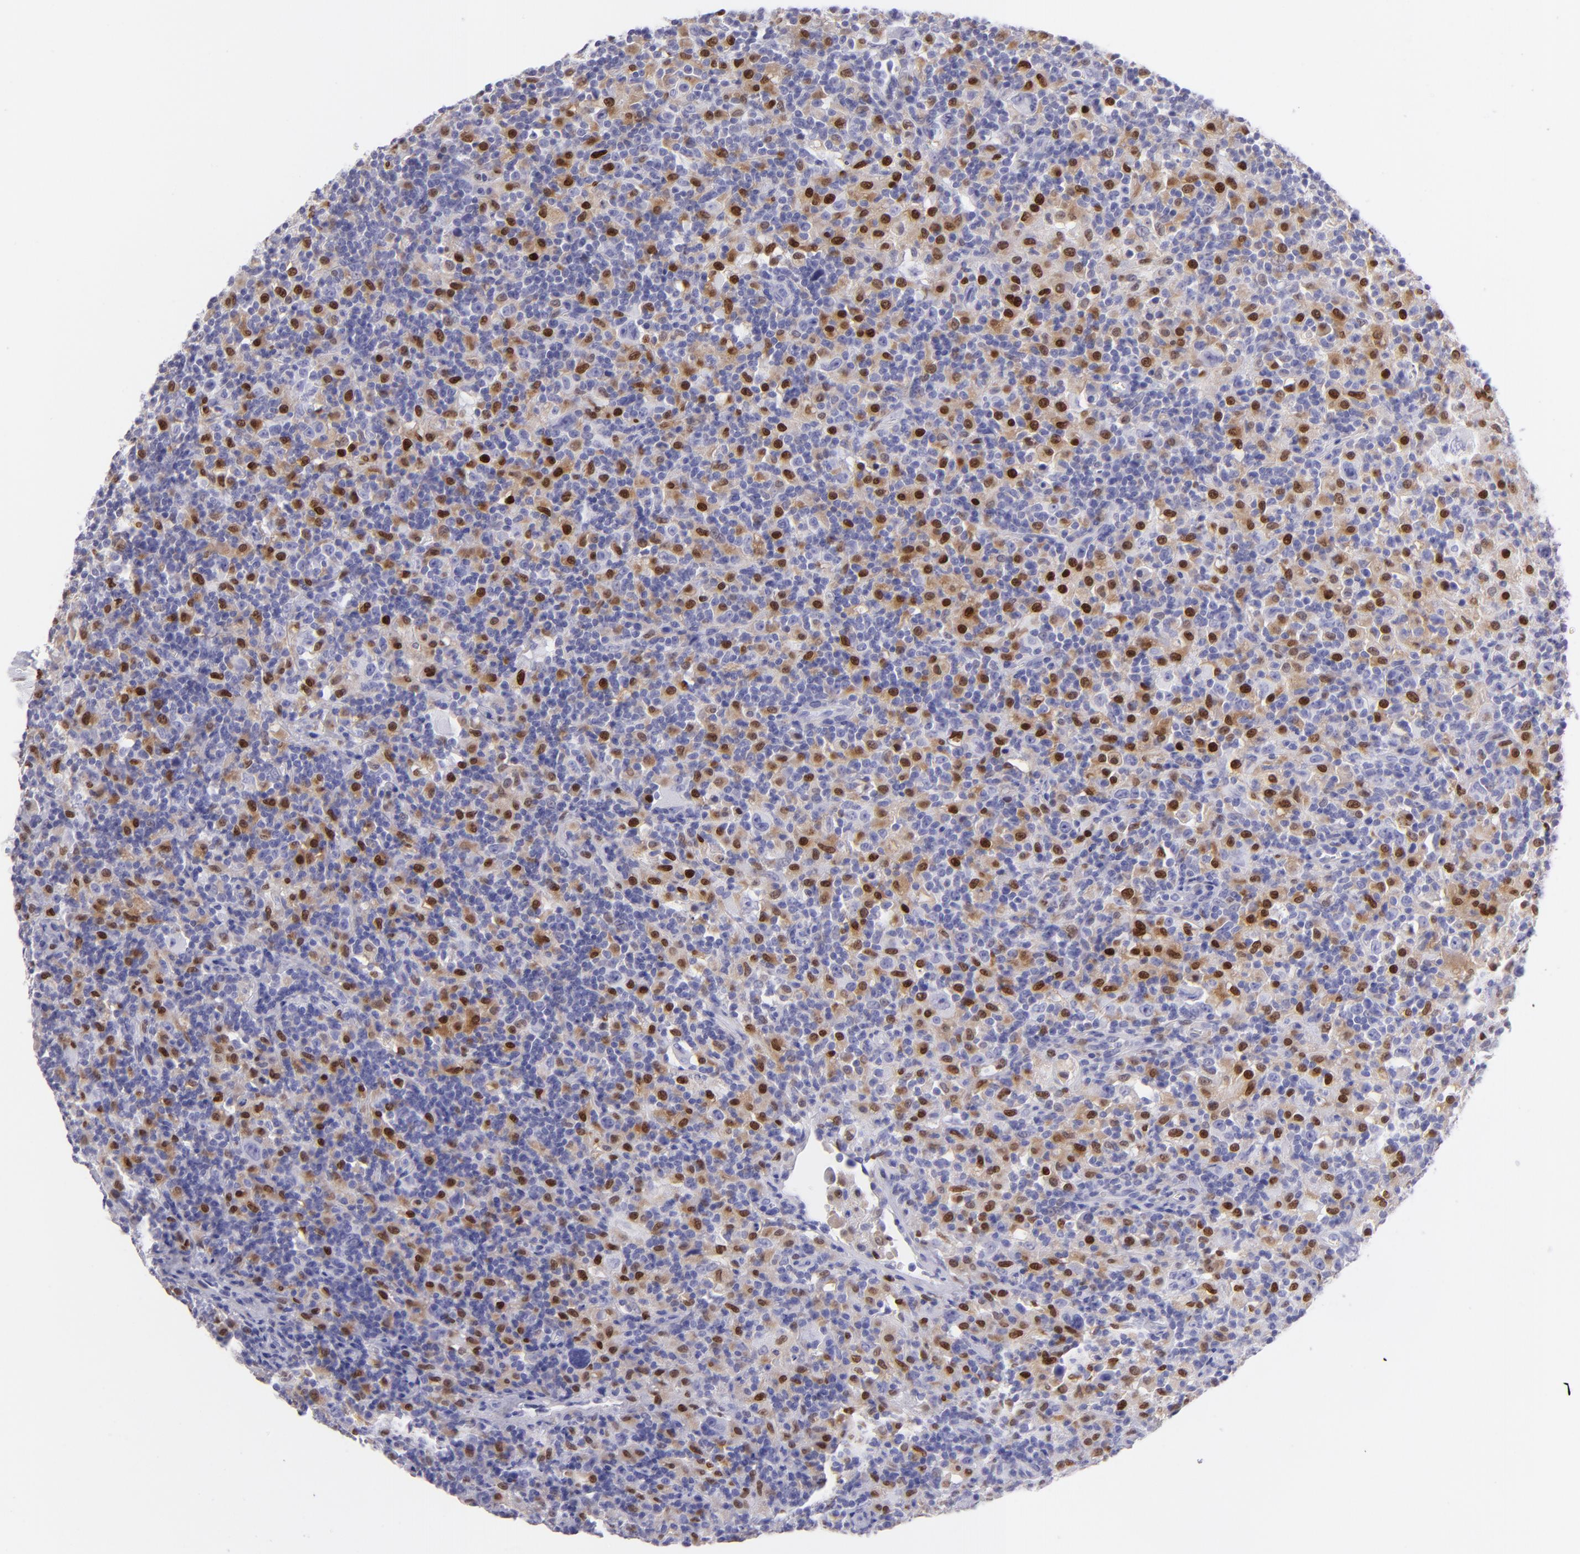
{"staining": {"intensity": "negative", "quantity": "none", "location": "none"}, "tissue": "lymphoma", "cell_type": "Tumor cells", "image_type": "cancer", "snomed": [{"axis": "morphology", "description": "Hodgkin's disease, NOS"}, {"axis": "topography", "description": "Lymph node"}], "caption": "The photomicrograph displays no significant positivity in tumor cells of Hodgkin's disease. (DAB (3,3'-diaminobenzidine) IHC visualized using brightfield microscopy, high magnification).", "gene": "MITF", "patient": {"sex": "male", "age": 46}}